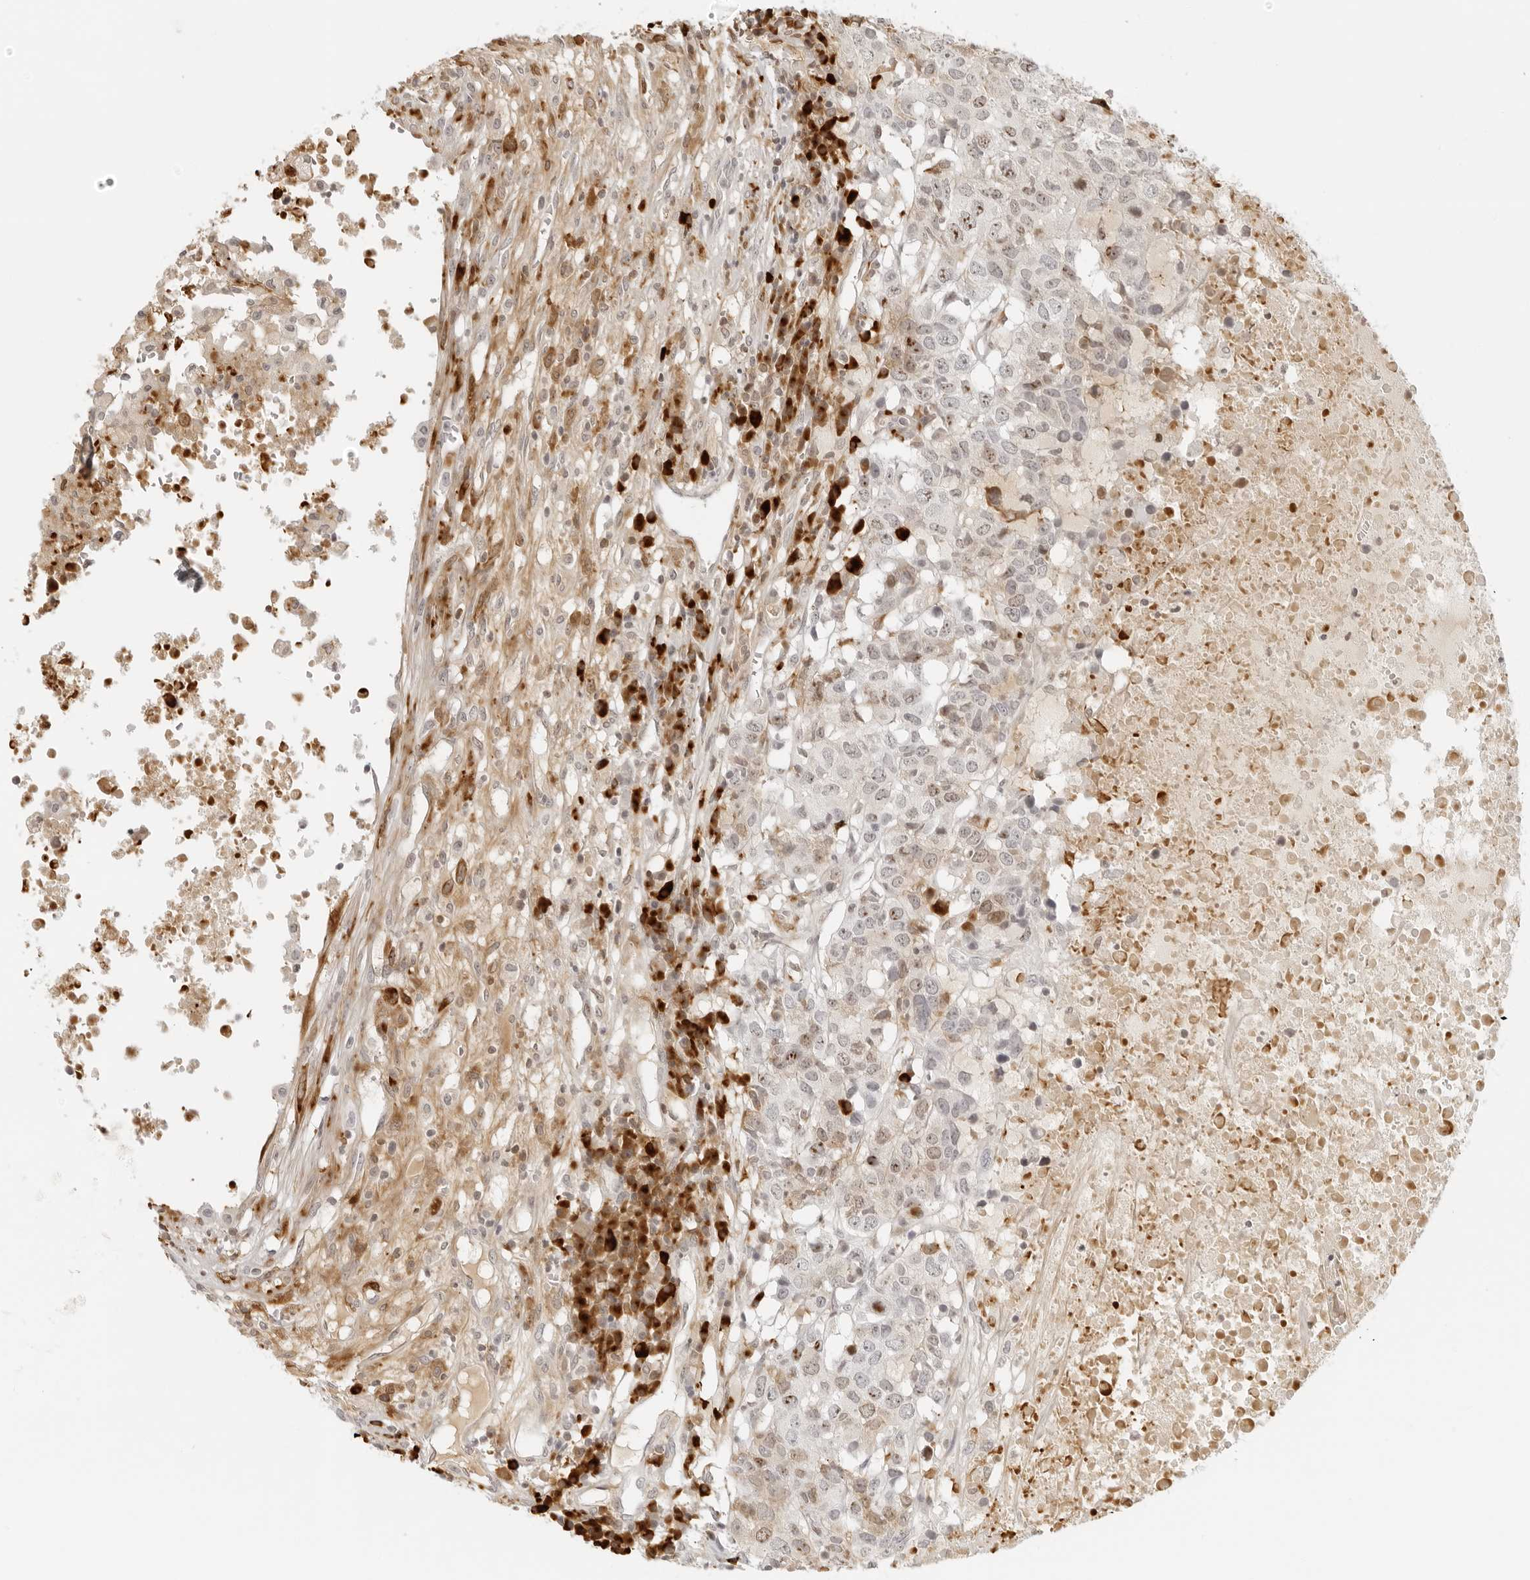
{"staining": {"intensity": "moderate", "quantity": "25%-75%", "location": "nuclear"}, "tissue": "head and neck cancer", "cell_type": "Tumor cells", "image_type": "cancer", "snomed": [{"axis": "morphology", "description": "Squamous cell carcinoma, NOS"}, {"axis": "topography", "description": "Head-Neck"}], "caption": "An immunohistochemistry photomicrograph of neoplastic tissue is shown. Protein staining in brown highlights moderate nuclear positivity in head and neck cancer within tumor cells.", "gene": "ZNF678", "patient": {"sex": "male", "age": 66}}